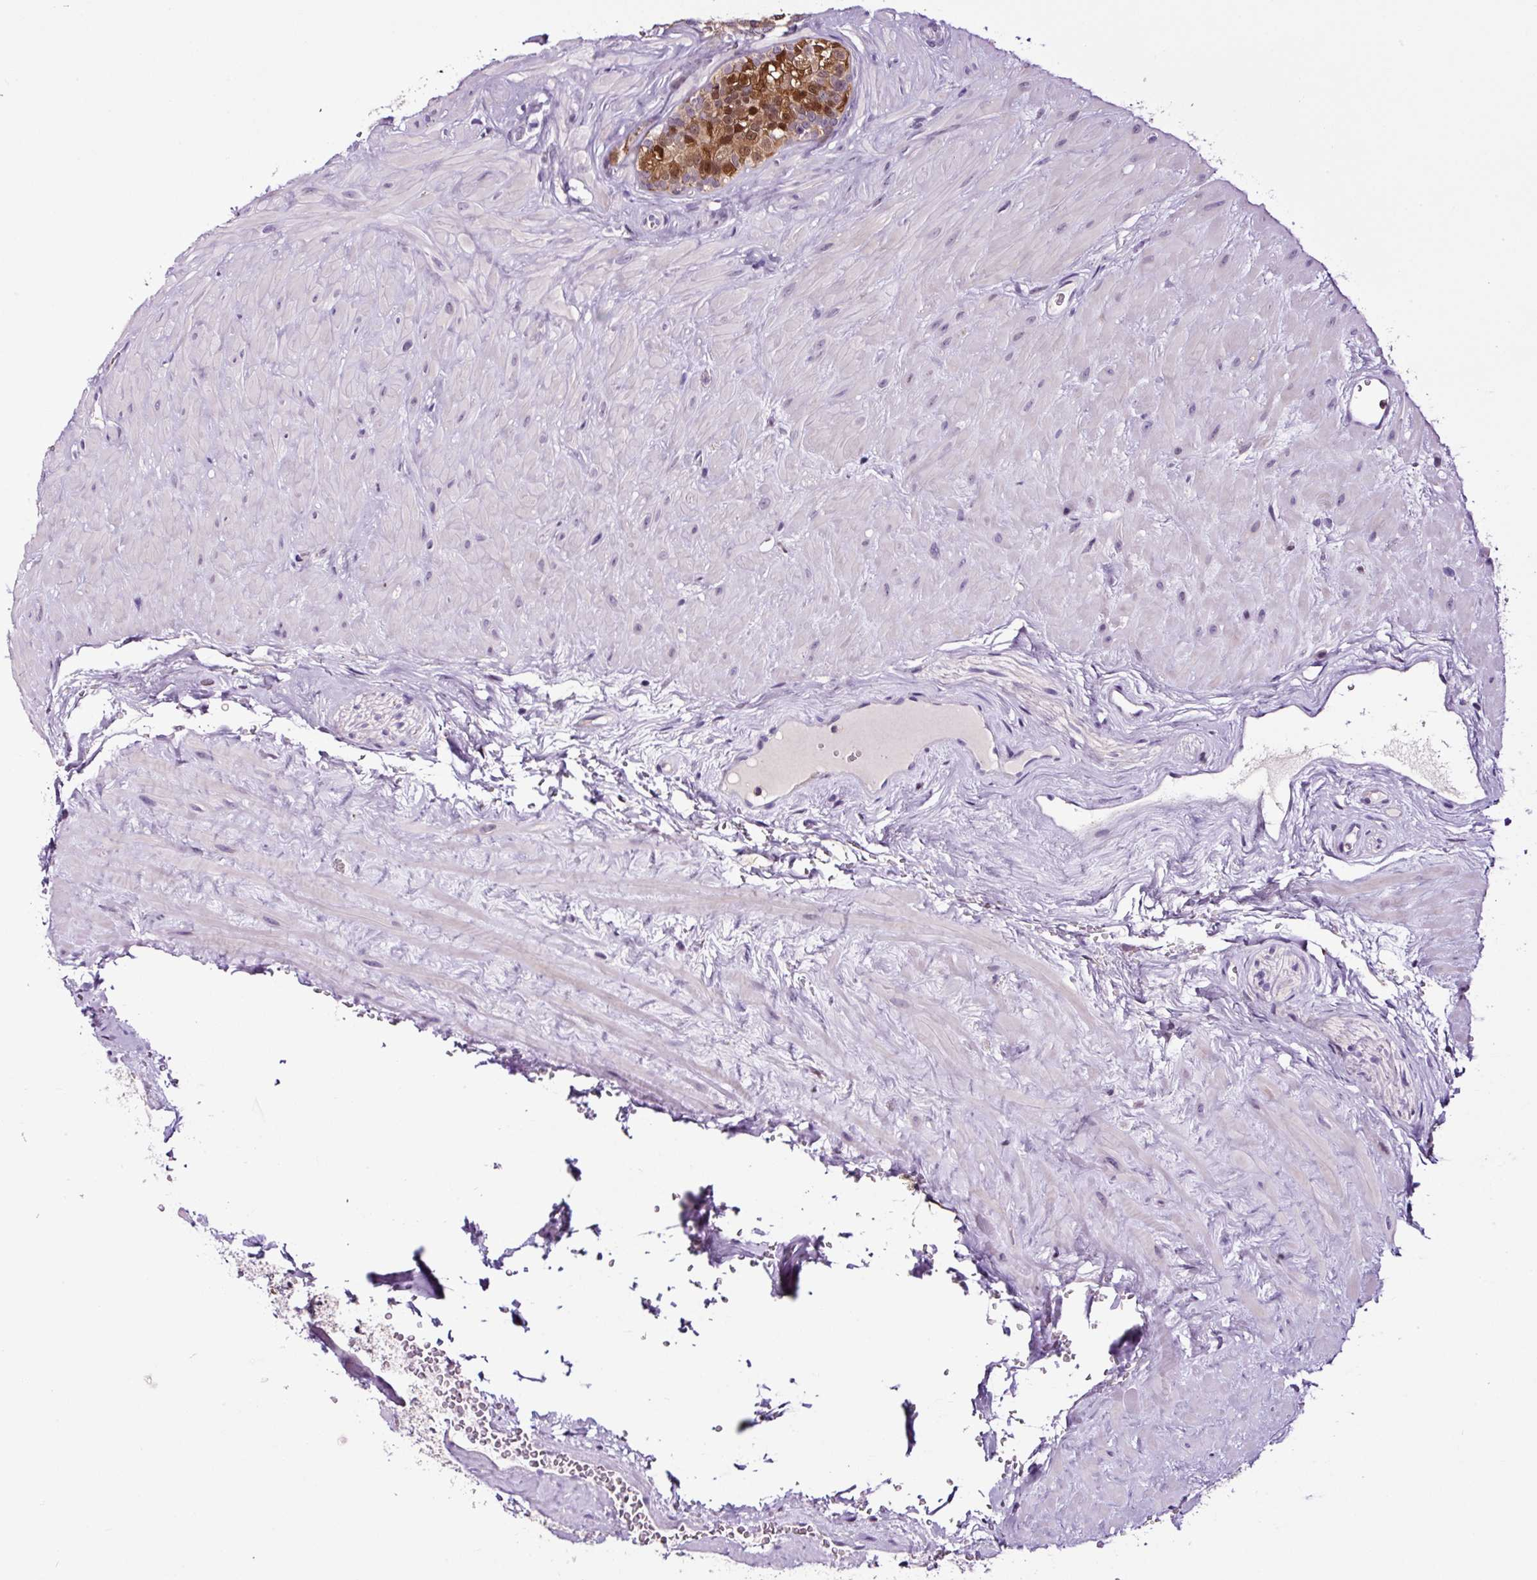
{"staining": {"intensity": "strong", "quantity": "<25%", "location": "nuclear"}, "tissue": "seminal vesicle", "cell_type": "Glandular cells", "image_type": "normal", "snomed": [{"axis": "morphology", "description": "Normal tissue, NOS"}, {"axis": "topography", "description": "Seminal veicle"}, {"axis": "topography", "description": "Peripheral nerve tissue"}], "caption": "Benign seminal vesicle shows strong nuclear expression in approximately <25% of glandular cells, visualized by immunohistochemistry. The staining was performed using DAB to visualize the protein expression in brown, while the nuclei were stained in blue with hematoxylin (Magnification: 20x).", "gene": "TAFA3", "patient": {"sex": "male", "age": 67}}